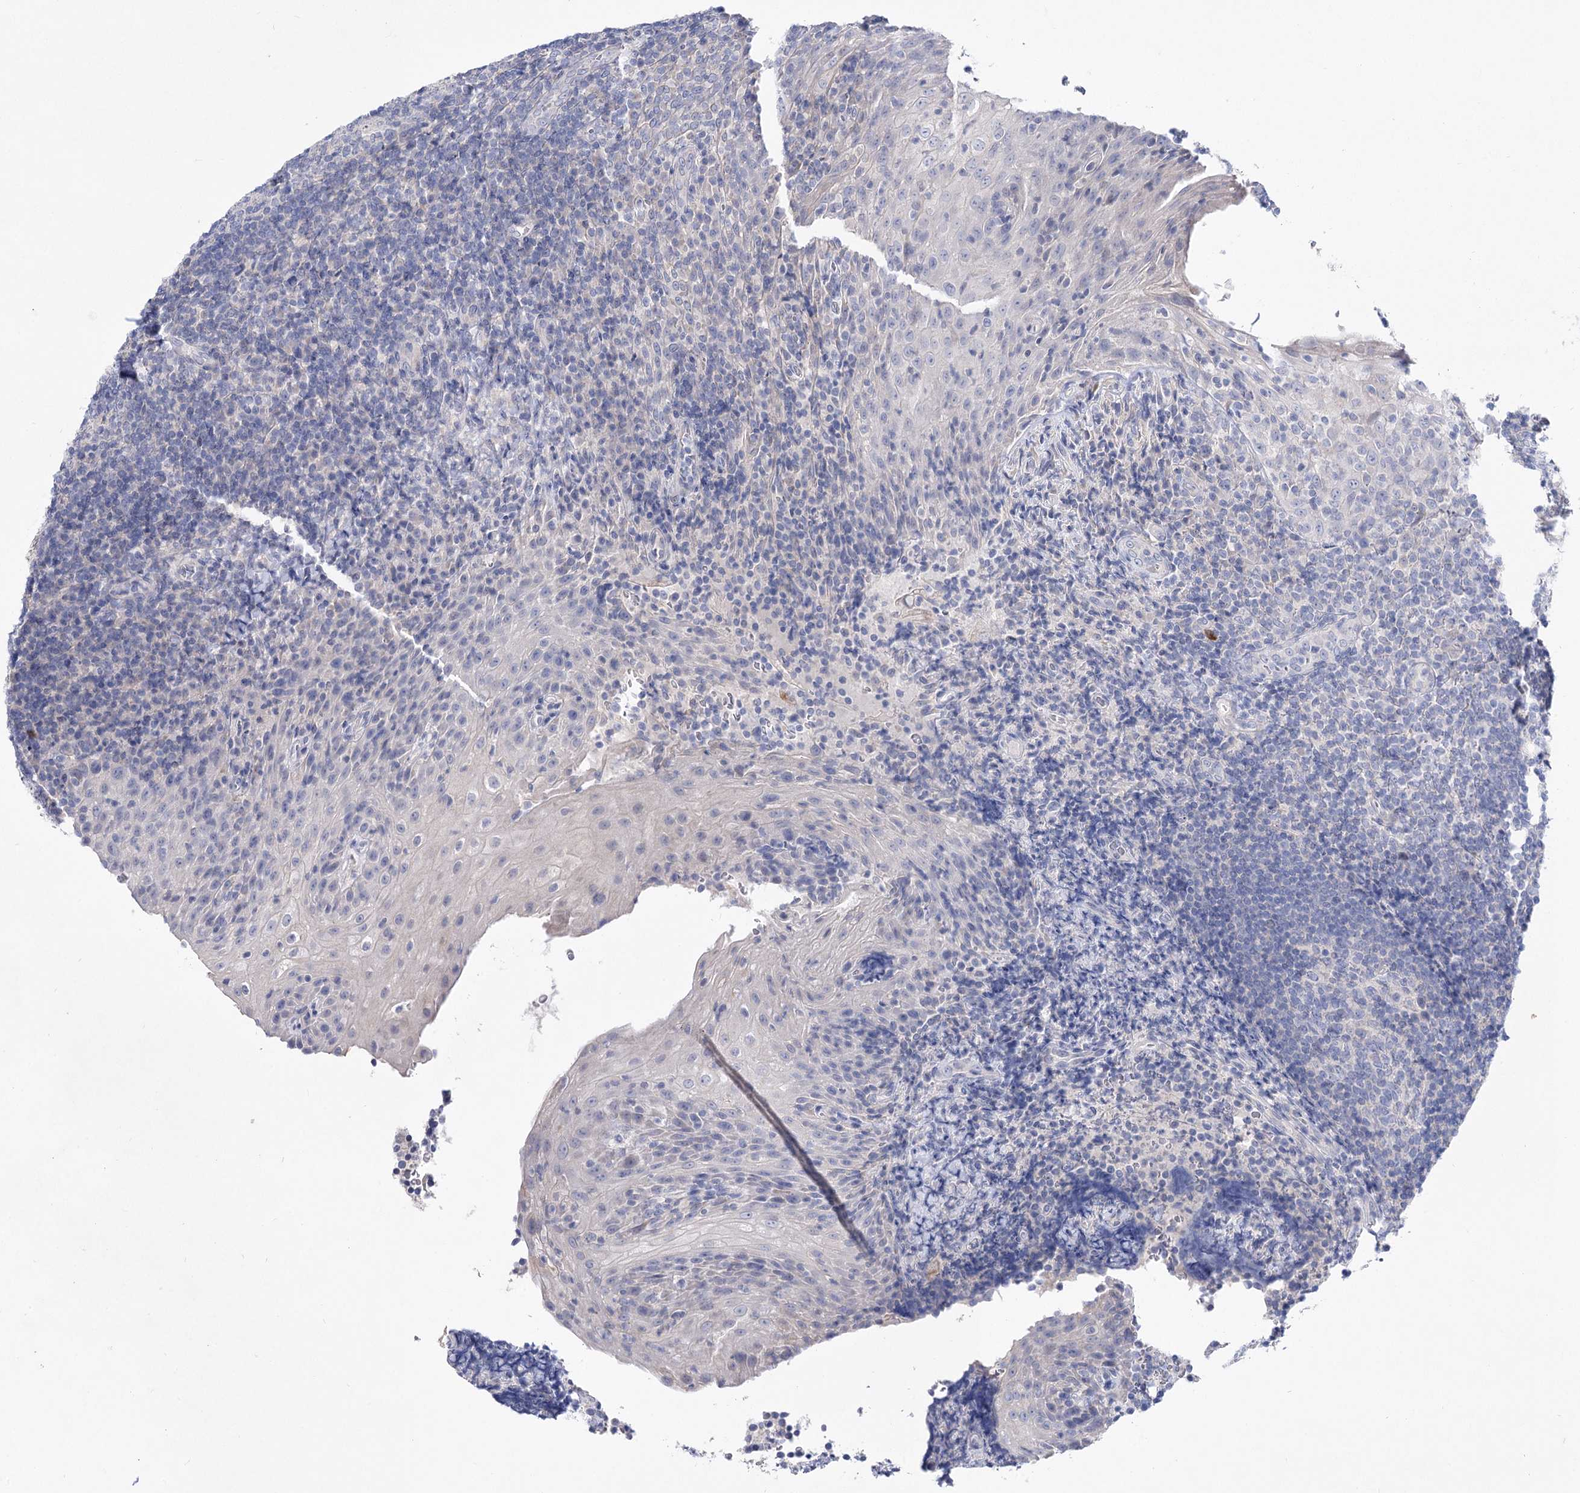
{"staining": {"intensity": "negative", "quantity": "none", "location": "none"}, "tissue": "tonsil", "cell_type": "Germinal center cells", "image_type": "normal", "snomed": [{"axis": "morphology", "description": "Normal tissue, NOS"}, {"axis": "topography", "description": "Tonsil"}], "caption": "Germinal center cells are negative for brown protein staining in unremarkable tonsil. Brightfield microscopy of immunohistochemistry stained with DAB (3,3'-diaminobenzidine) (brown) and hematoxylin (blue), captured at high magnification.", "gene": "LRRC14B", "patient": {"sex": "male", "age": 37}}